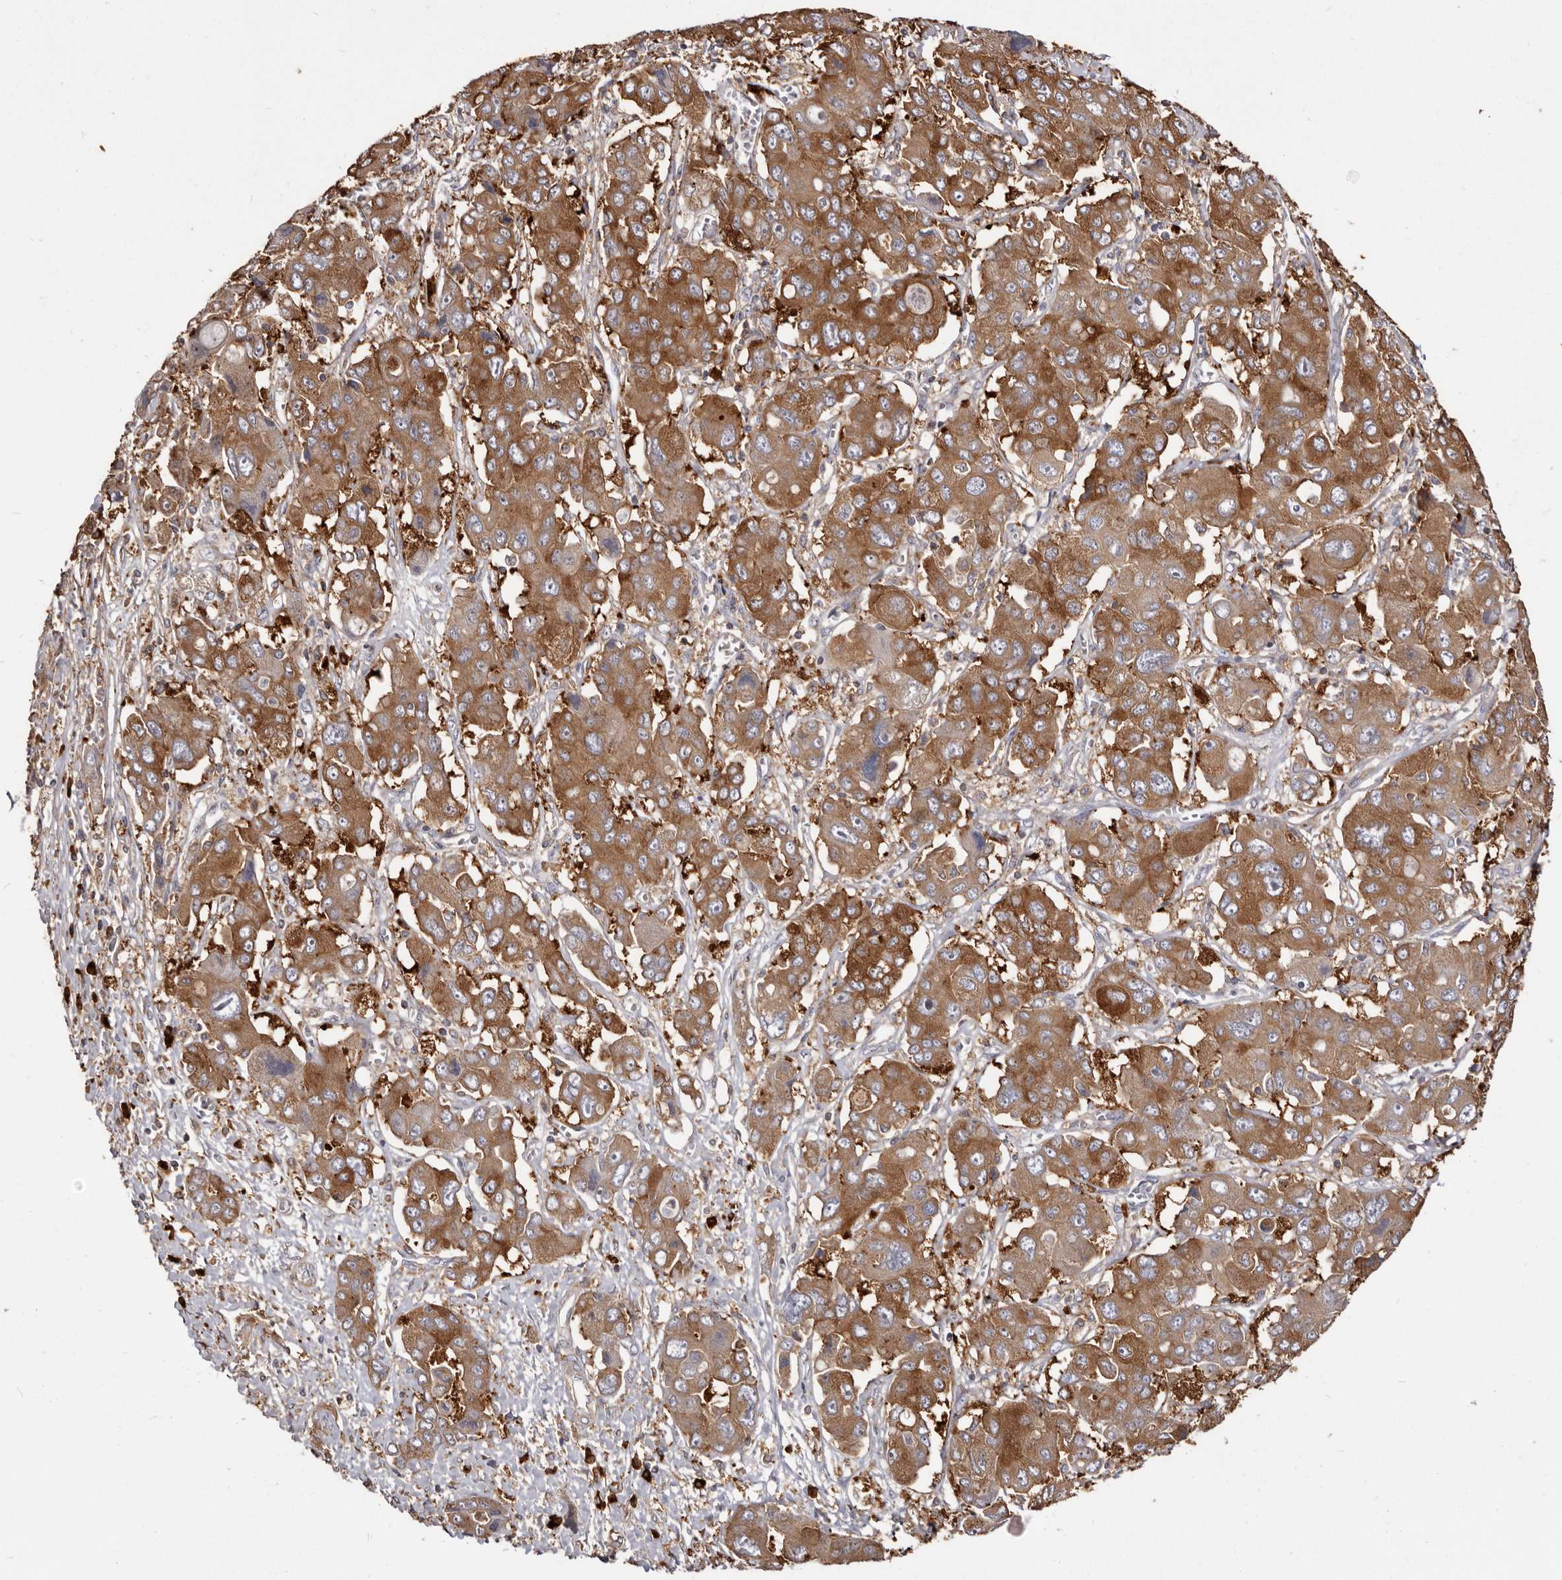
{"staining": {"intensity": "strong", "quantity": ">75%", "location": "cytoplasmic/membranous"}, "tissue": "liver cancer", "cell_type": "Tumor cells", "image_type": "cancer", "snomed": [{"axis": "morphology", "description": "Cholangiocarcinoma"}, {"axis": "topography", "description": "Liver"}], "caption": "Protein staining displays strong cytoplasmic/membranous positivity in approximately >75% of tumor cells in cholangiocarcinoma (liver). The staining was performed using DAB (3,3'-diaminobenzidine), with brown indicating positive protein expression. Nuclei are stained blue with hematoxylin.", "gene": "TPD52", "patient": {"sex": "male", "age": 67}}